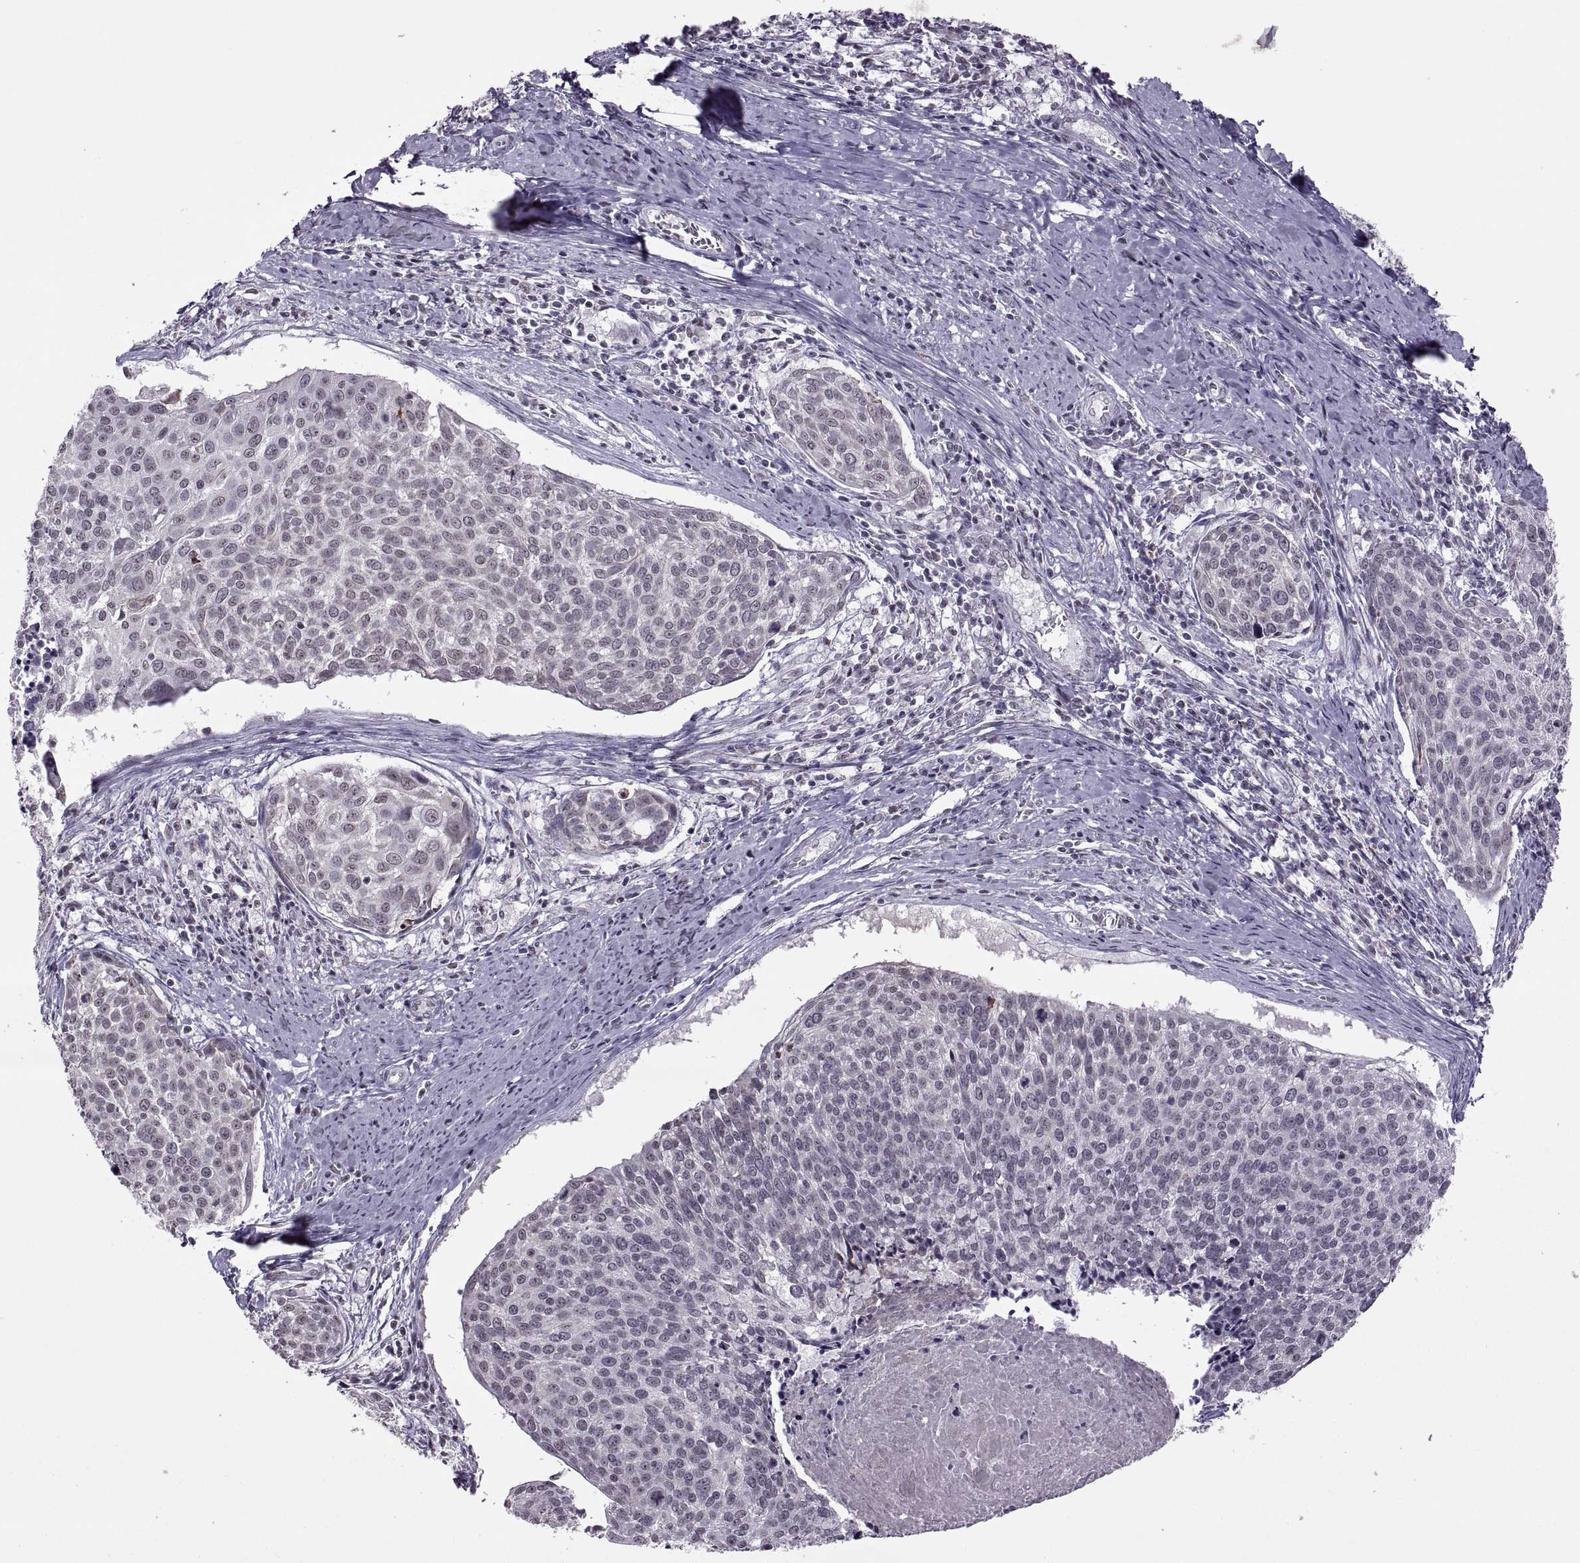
{"staining": {"intensity": "negative", "quantity": "none", "location": "none"}, "tissue": "cervical cancer", "cell_type": "Tumor cells", "image_type": "cancer", "snomed": [{"axis": "morphology", "description": "Squamous cell carcinoma, NOS"}, {"axis": "topography", "description": "Cervix"}], "caption": "Tumor cells show no significant protein staining in squamous cell carcinoma (cervical). Nuclei are stained in blue.", "gene": "OTP", "patient": {"sex": "female", "age": 39}}